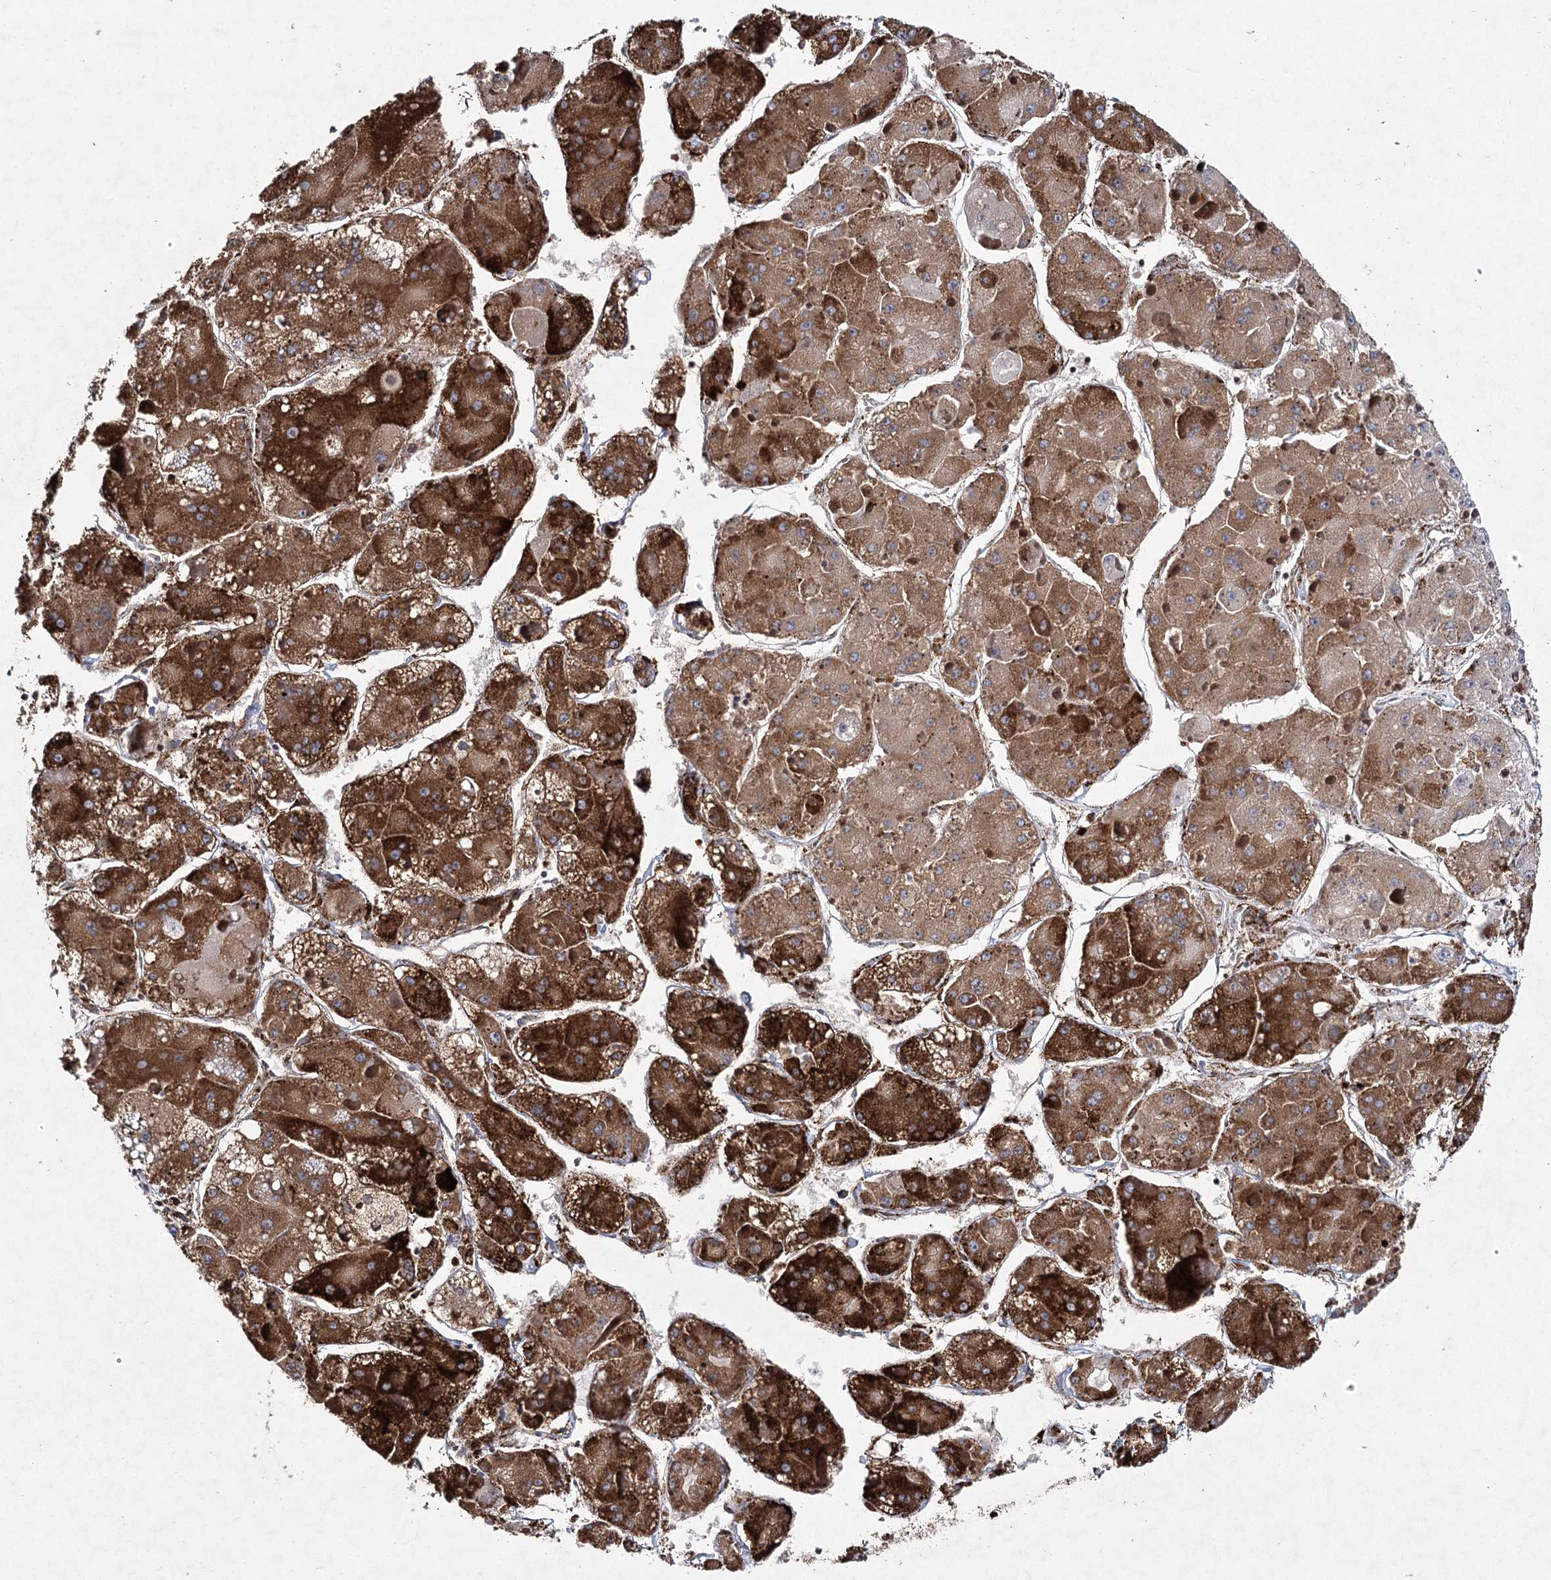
{"staining": {"intensity": "strong", "quantity": "25%-75%", "location": "cytoplasmic/membranous"}, "tissue": "liver cancer", "cell_type": "Tumor cells", "image_type": "cancer", "snomed": [{"axis": "morphology", "description": "Carcinoma, Hepatocellular, NOS"}, {"axis": "topography", "description": "Liver"}], "caption": "Immunohistochemistry of liver cancer exhibits high levels of strong cytoplasmic/membranous staining in approximately 25%-75% of tumor cells. Ihc stains the protein of interest in brown and the nuclei are stained blue.", "gene": "DCUN1D4", "patient": {"sex": "female", "age": 73}}